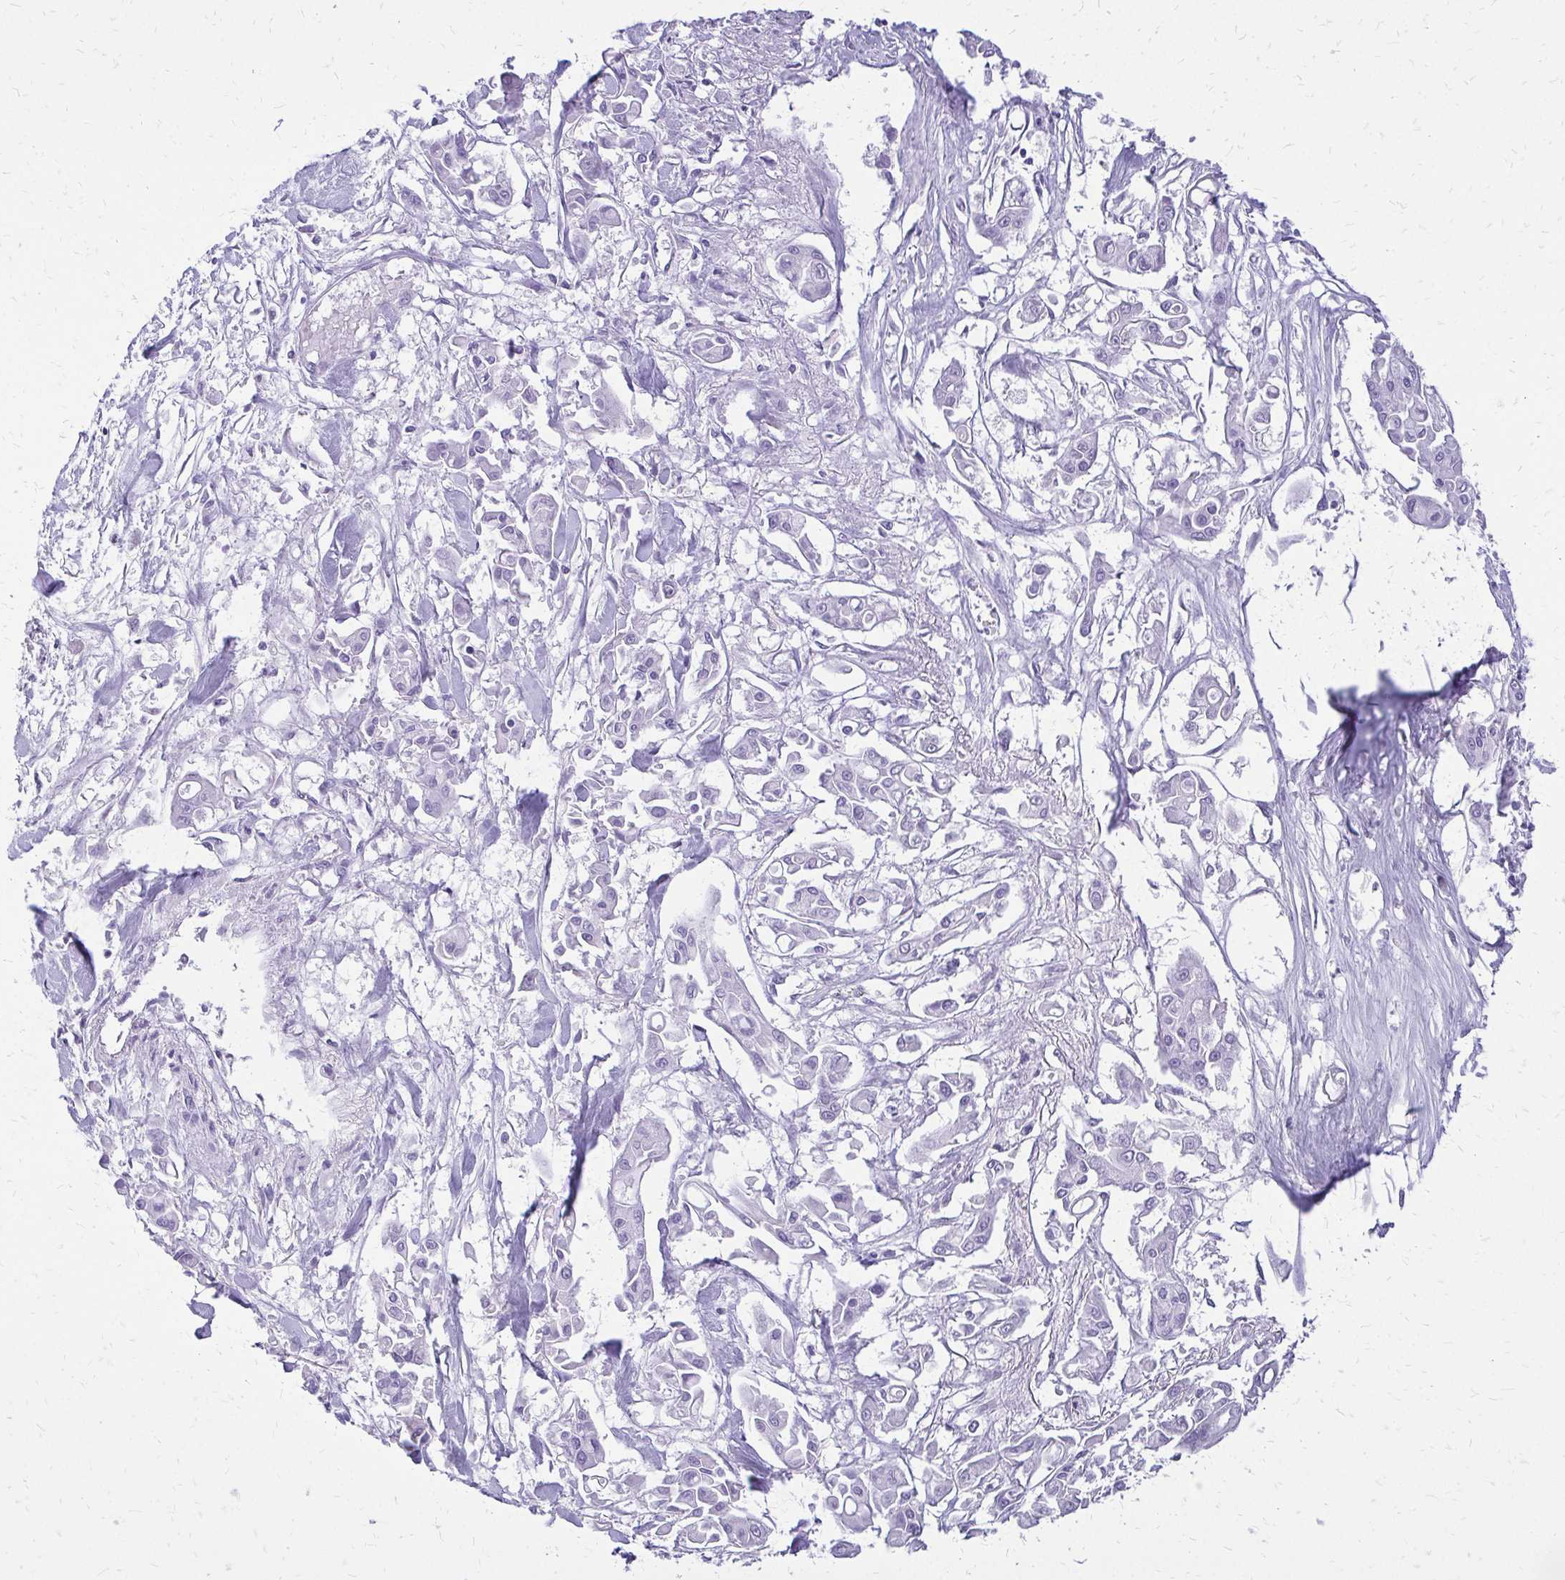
{"staining": {"intensity": "negative", "quantity": "none", "location": "none"}, "tissue": "pancreatic cancer", "cell_type": "Tumor cells", "image_type": "cancer", "snomed": [{"axis": "morphology", "description": "Adenocarcinoma, NOS"}, {"axis": "topography", "description": "Pancreas"}], "caption": "Histopathology image shows no protein expression in tumor cells of pancreatic cancer (adenocarcinoma) tissue.", "gene": "SLC32A1", "patient": {"sex": "male", "age": 61}}